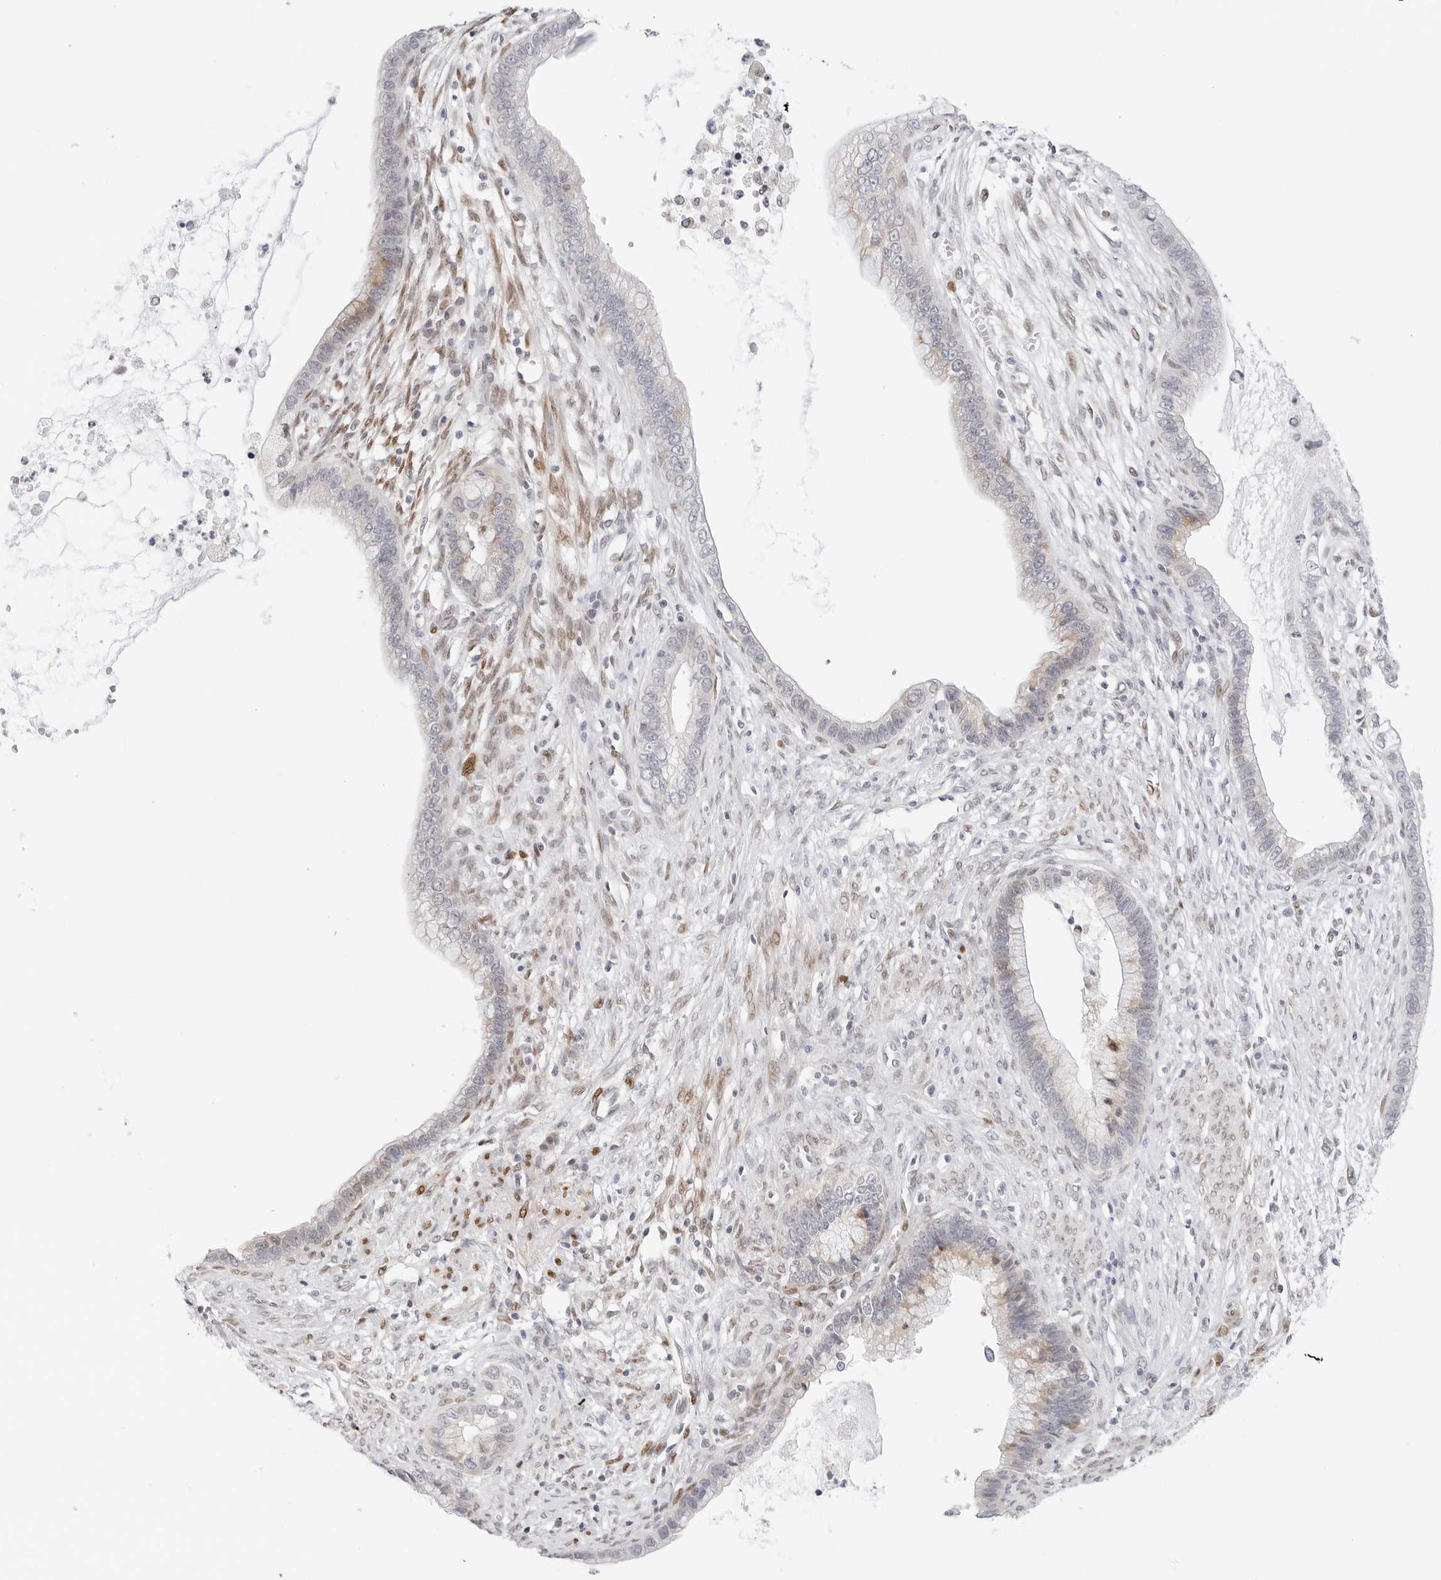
{"staining": {"intensity": "moderate", "quantity": "<25%", "location": "cytoplasmic/membranous"}, "tissue": "cervical cancer", "cell_type": "Tumor cells", "image_type": "cancer", "snomed": [{"axis": "morphology", "description": "Adenocarcinoma, NOS"}, {"axis": "topography", "description": "Cervix"}], "caption": "Tumor cells show moderate cytoplasmic/membranous expression in approximately <25% of cells in adenocarcinoma (cervical).", "gene": "SPIDR", "patient": {"sex": "female", "age": 44}}